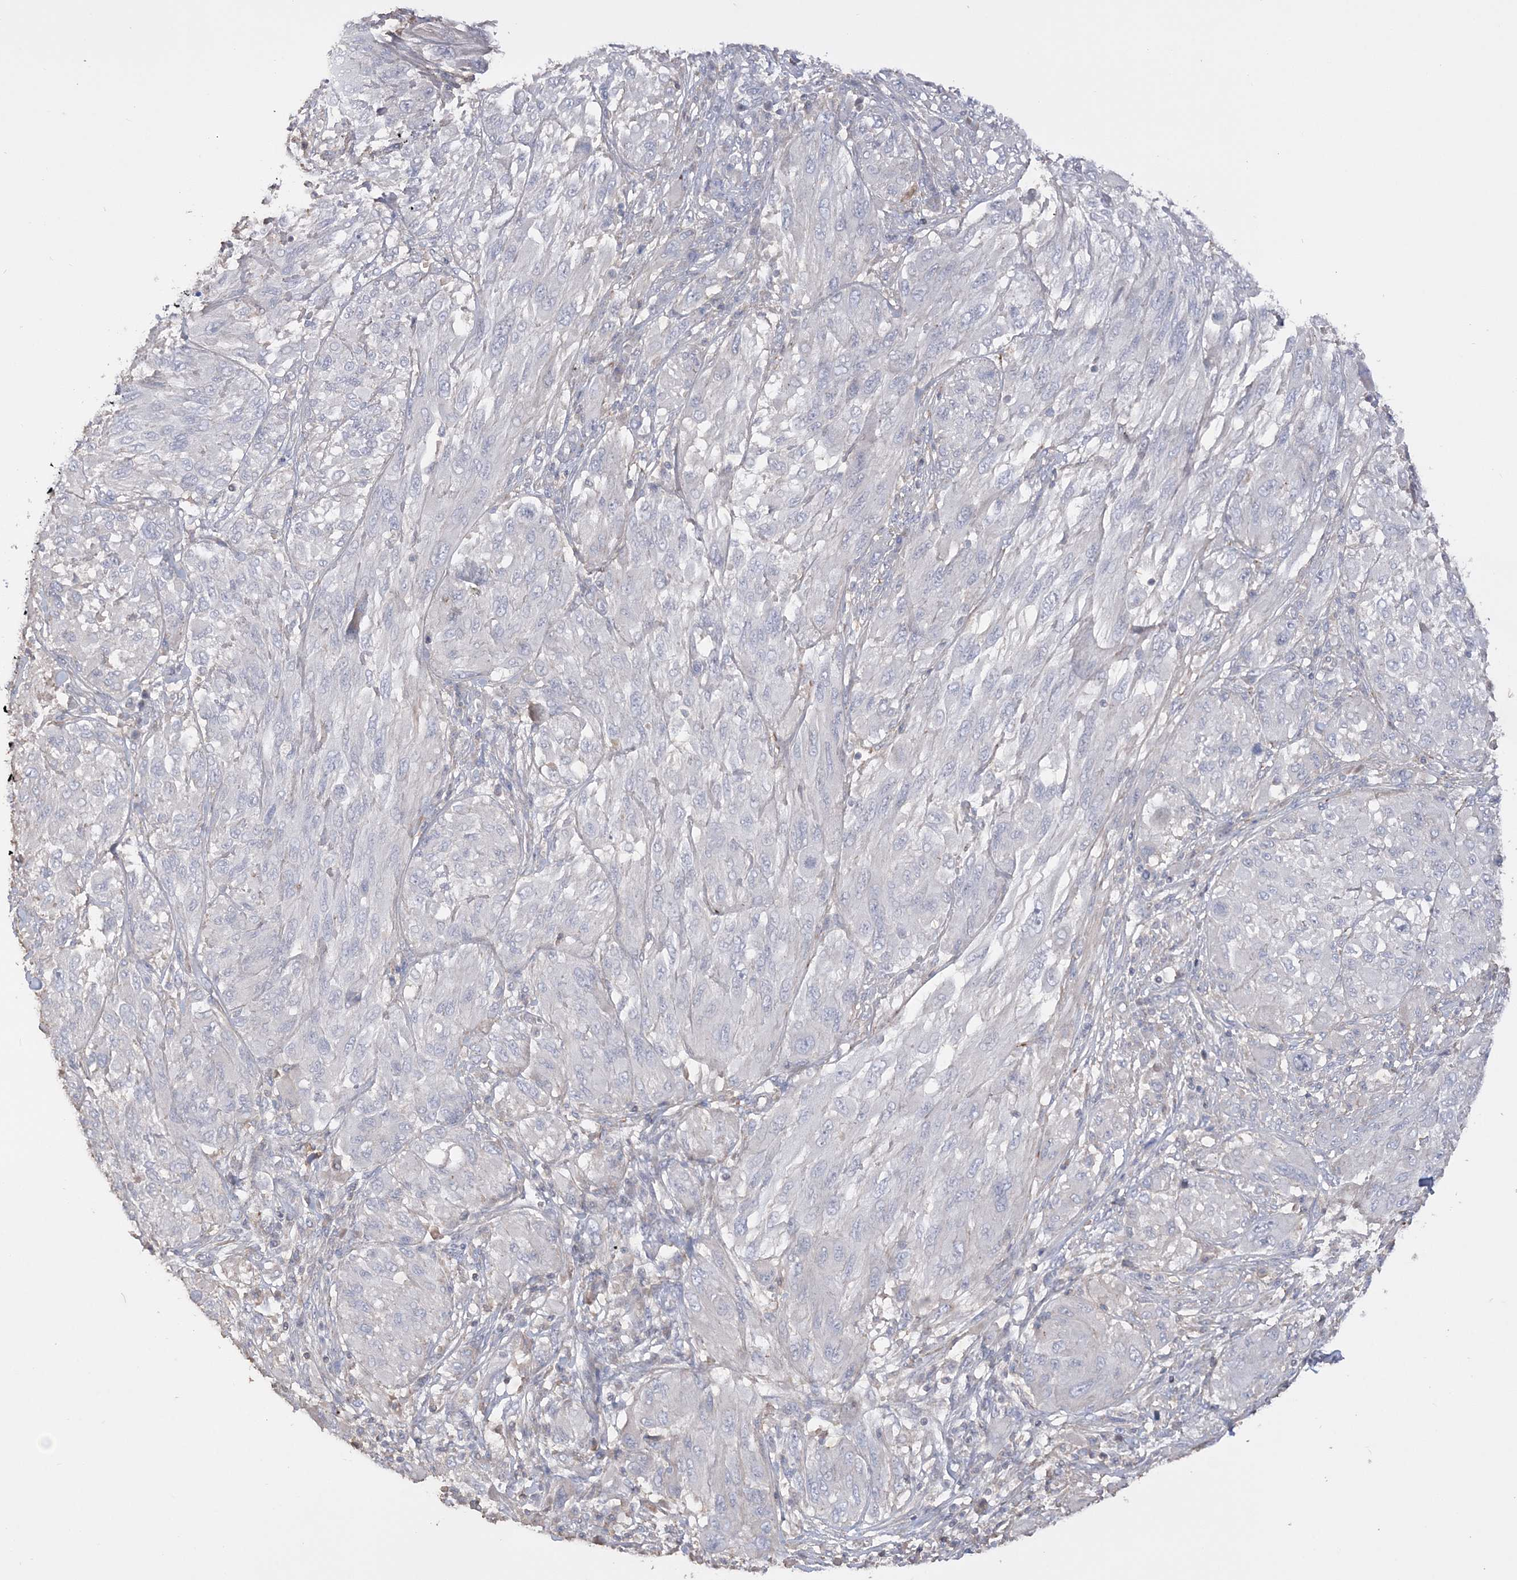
{"staining": {"intensity": "negative", "quantity": "none", "location": "none"}, "tissue": "melanoma", "cell_type": "Tumor cells", "image_type": "cancer", "snomed": [{"axis": "morphology", "description": "Malignant melanoma, NOS"}, {"axis": "topography", "description": "Skin"}], "caption": "A high-resolution image shows IHC staining of melanoma, which demonstrates no significant staining in tumor cells.", "gene": "SLFN14", "patient": {"sex": "female", "age": 91}}